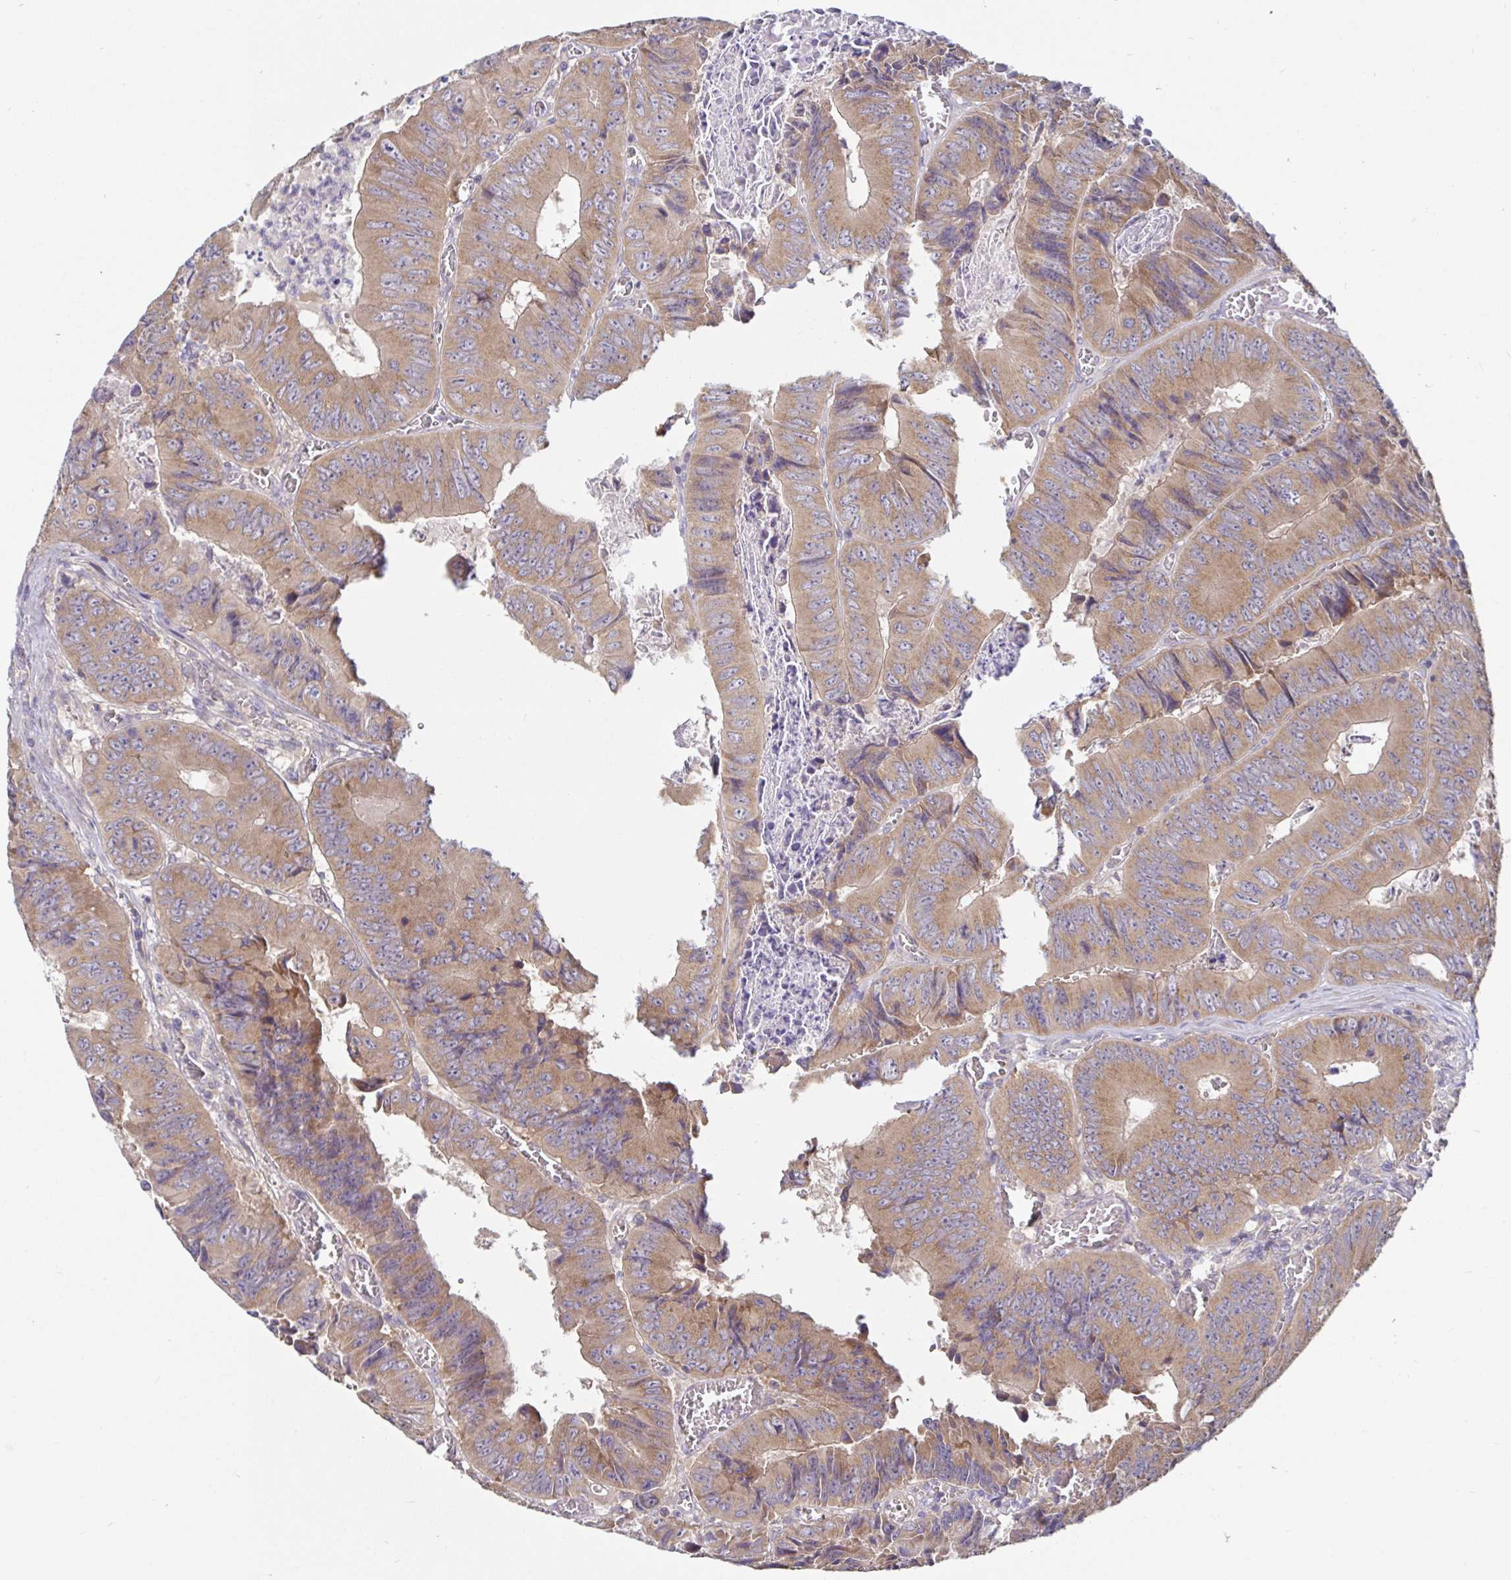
{"staining": {"intensity": "moderate", "quantity": ">75%", "location": "cytoplasmic/membranous"}, "tissue": "colorectal cancer", "cell_type": "Tumor cells", "image_type": "cancer", "snomed": [{"axis": "morphology", "description": "Adenocarcinoma, NOS"}, {"axis": "topography", "description": "Colon"}], "caption": "This image demonstrates IHC staining of human colorectal adenocarcinoma, with medium moderate cytoplasmic/membranous staining in about >75% of tumor cells.", "gene": "LARP1", "patient": {"sex": "female", "age": 84}}